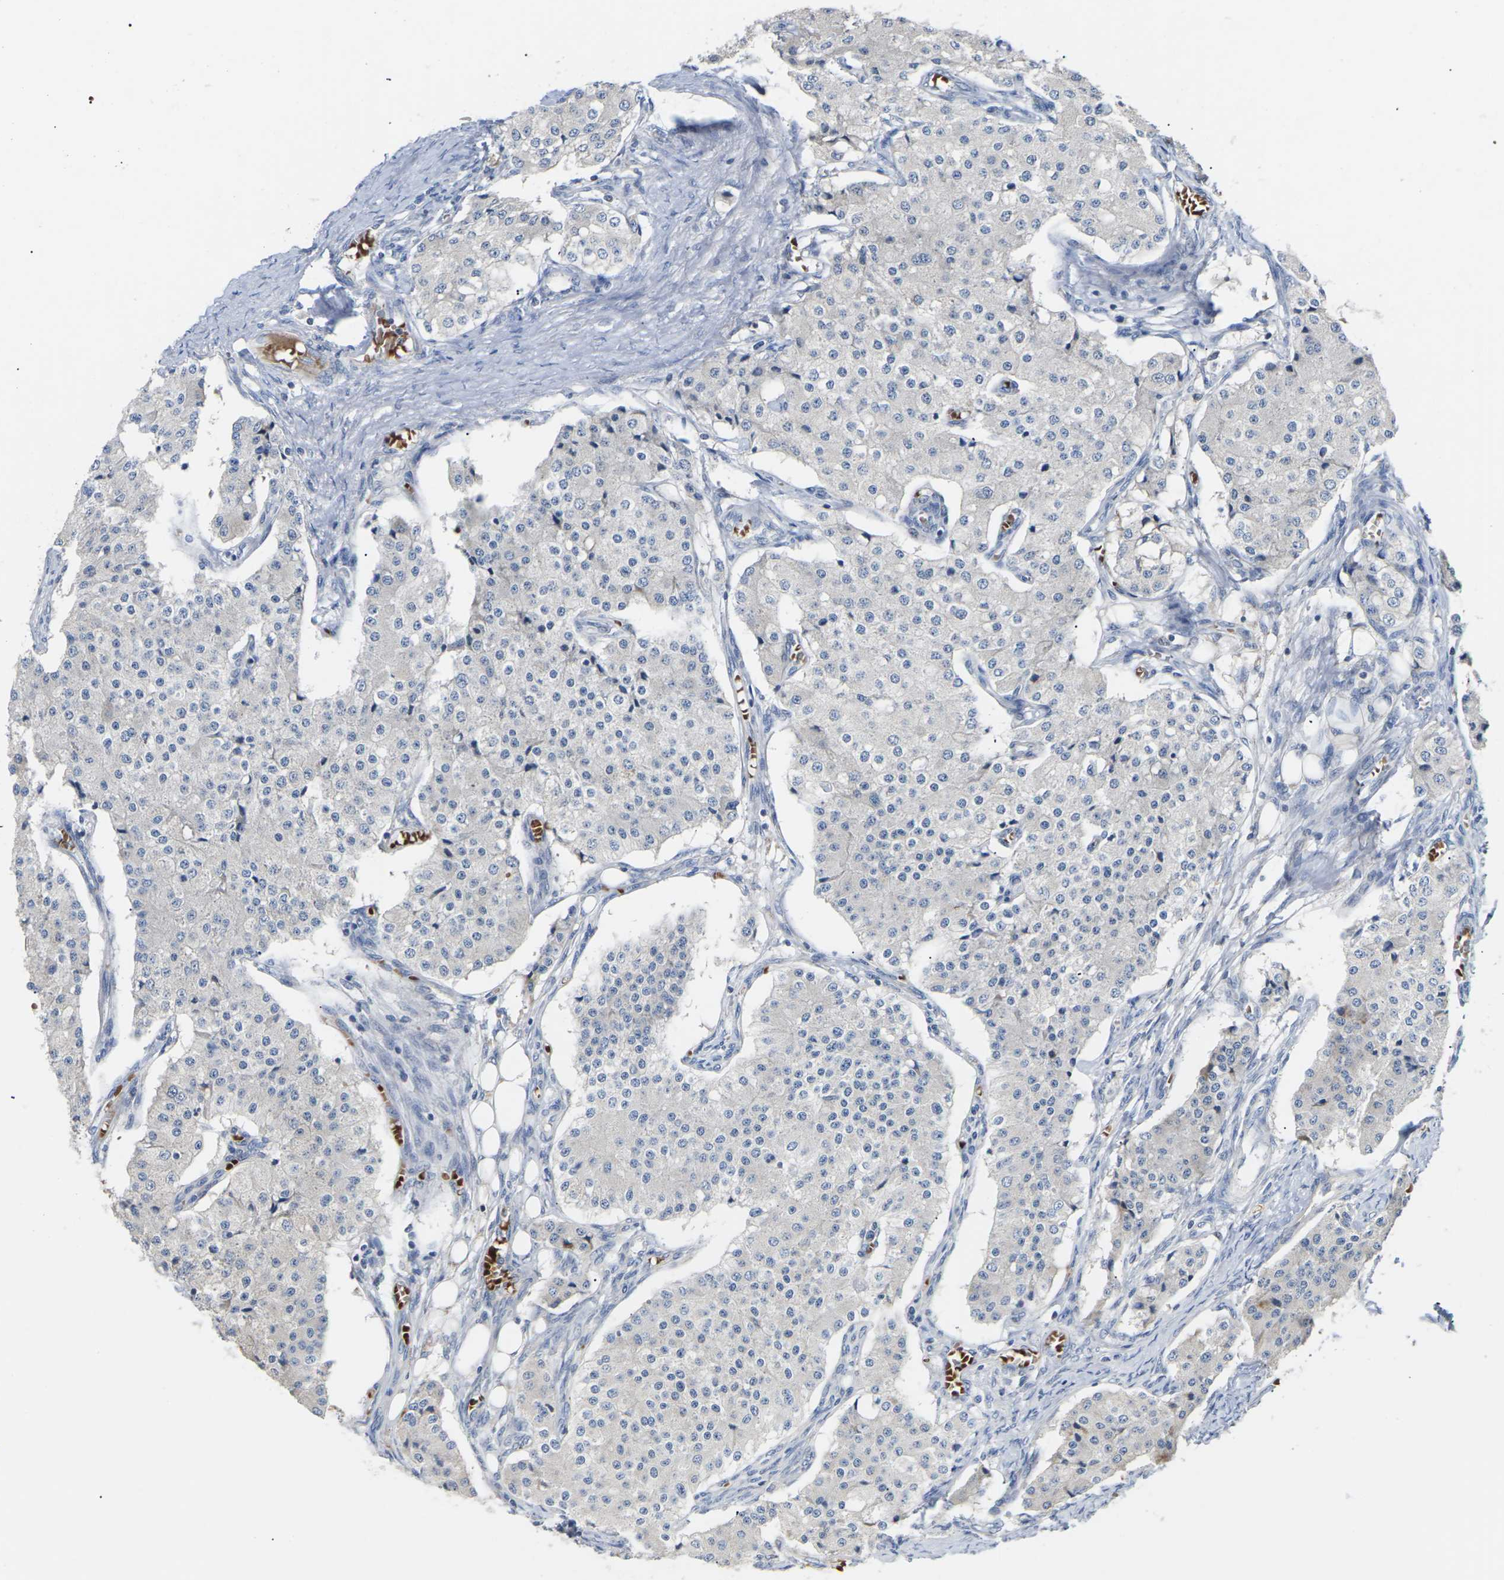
{"staining": {"intensity": "negative", "quantity": "none", "location": "none"}, "tissue": "carcinoid", "cell_type": "Tumor cells", "image_type": "cancer", "snomed": [{"axis": "morphology", "description": "Carcinoid, malignant, NOS"}, {"axis": "topography", "description": "Colon"}], "caption": "The IHC micrograph has no significant staining in tumor cells of carcinoid tissue.", "gene": "TMCO4", "patient": {"sex": "female", "age": 52}}